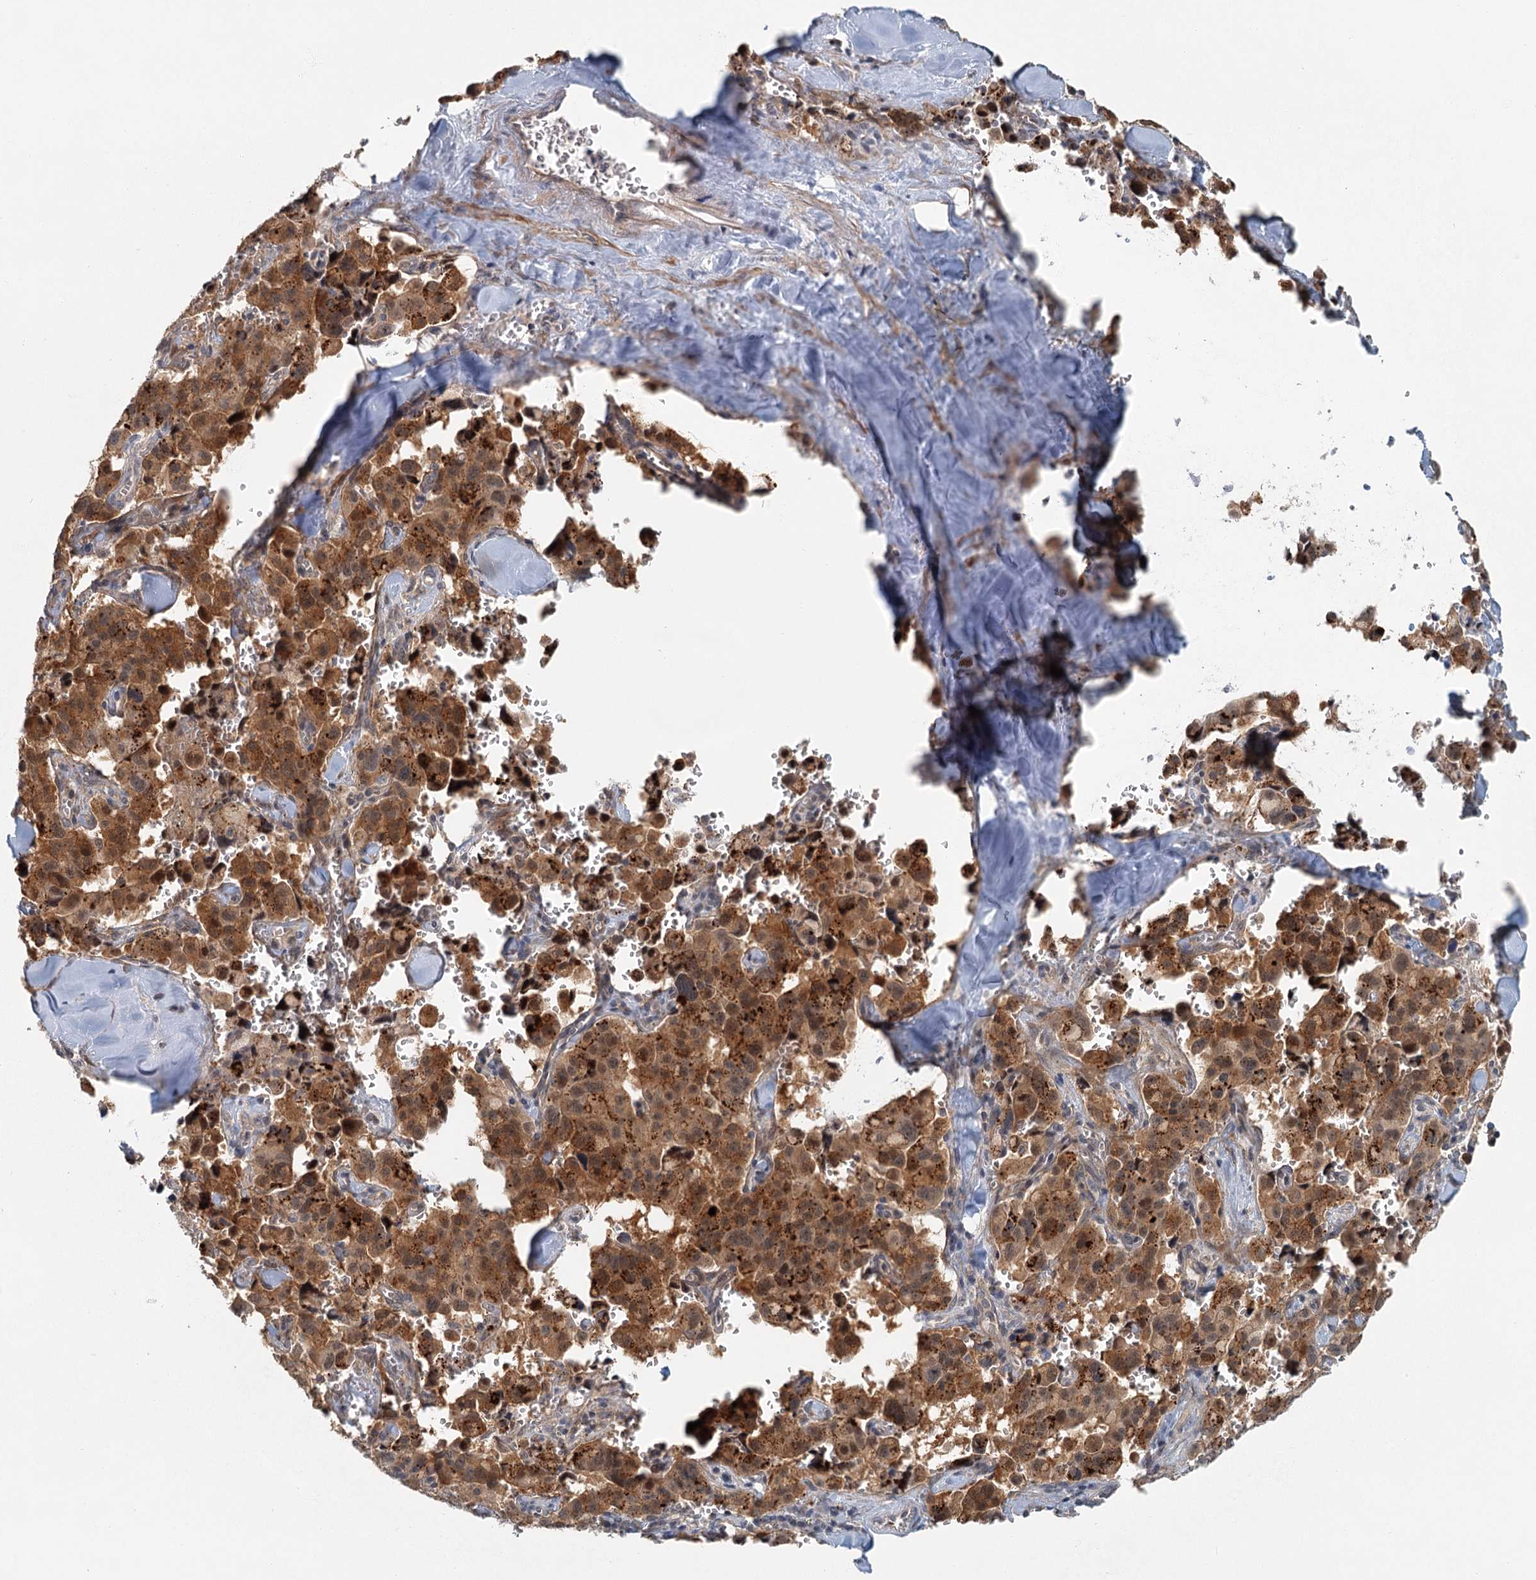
{"staining": {"intensity": "moderate", "quantity": ">75%", "location": "cytoplasmic/membranous,nuclear"}, "tissue": "pancreatic cancer", "cell_type": "Tumor cells", "image_type": "cancer", "snomed": [{"axis": "morphology", "description": "Adenocarcinoma, NOS"}, {"axis": "topography", "description": "Pancreas"}], "caption": "Immunohistochemistry (IHC) histopathology image of pancreatic cancer (adenocarcinoma) stained for a protein (brown), which reveals medium levels of moderate cytoplasmic/membranous and nuclear positivity in approximately >75% of tumor cells.", "gene": "TAS2R42", "patient": {"sex": "male", "age": 65}}